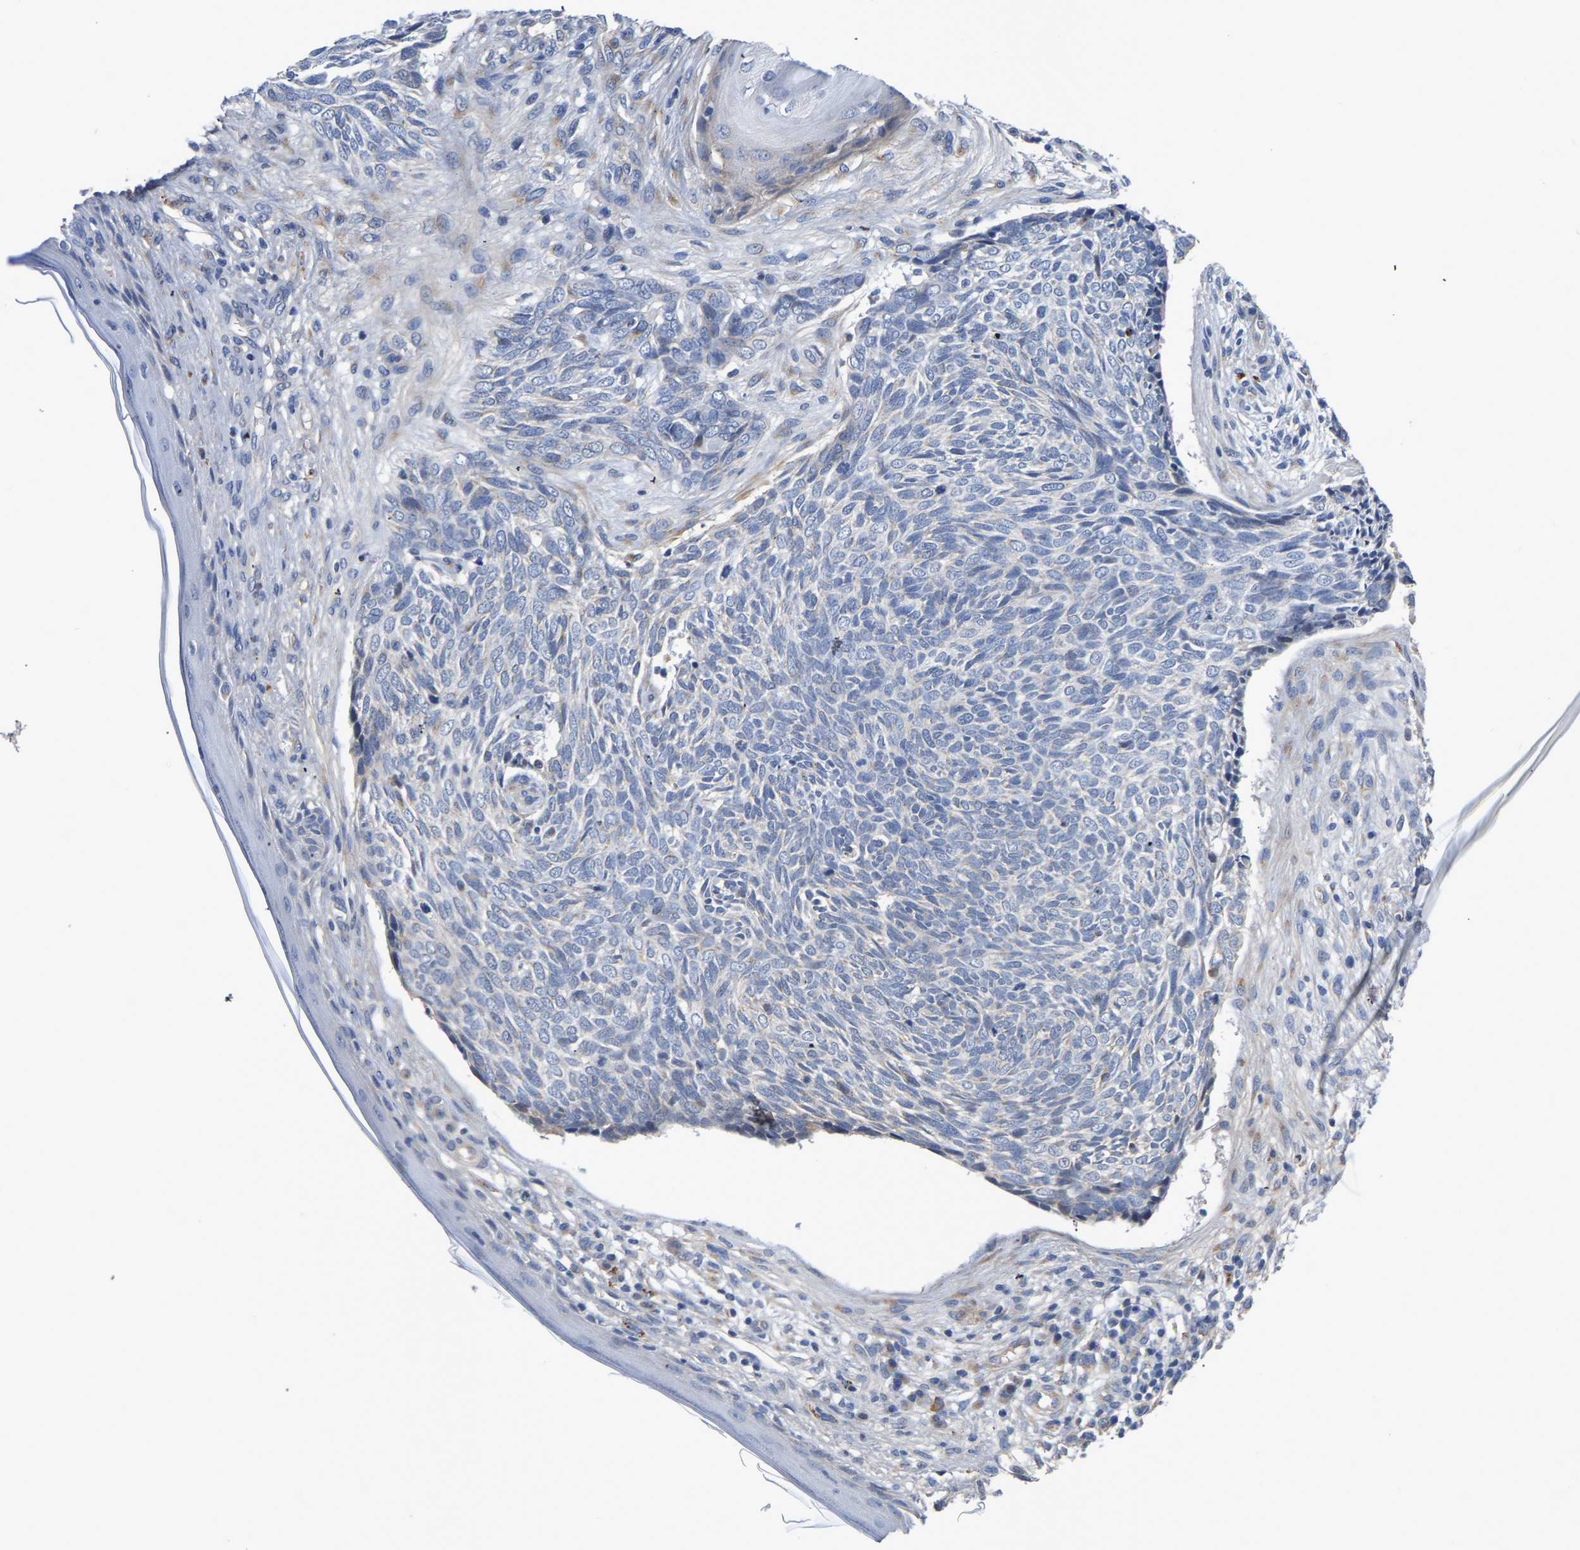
{"staining": {"intensity": "negative", "quantity": "none", "location": "none"}, "tissue": "skin cancer", "cell_type": "Tumor cells", "image_type": "cancer", "snomed": [{"axis": "morphology", "description": "Basal cell carcinoma"}, {"axis": "topography", "description": "Skin"}], "caption": "Tumor cells show no significant positivity in skin cancer. (DAB immunohistochemistry, high magnification).", "gene": "PDLIM7", "patient": {"sex": "female", "age": 84}}